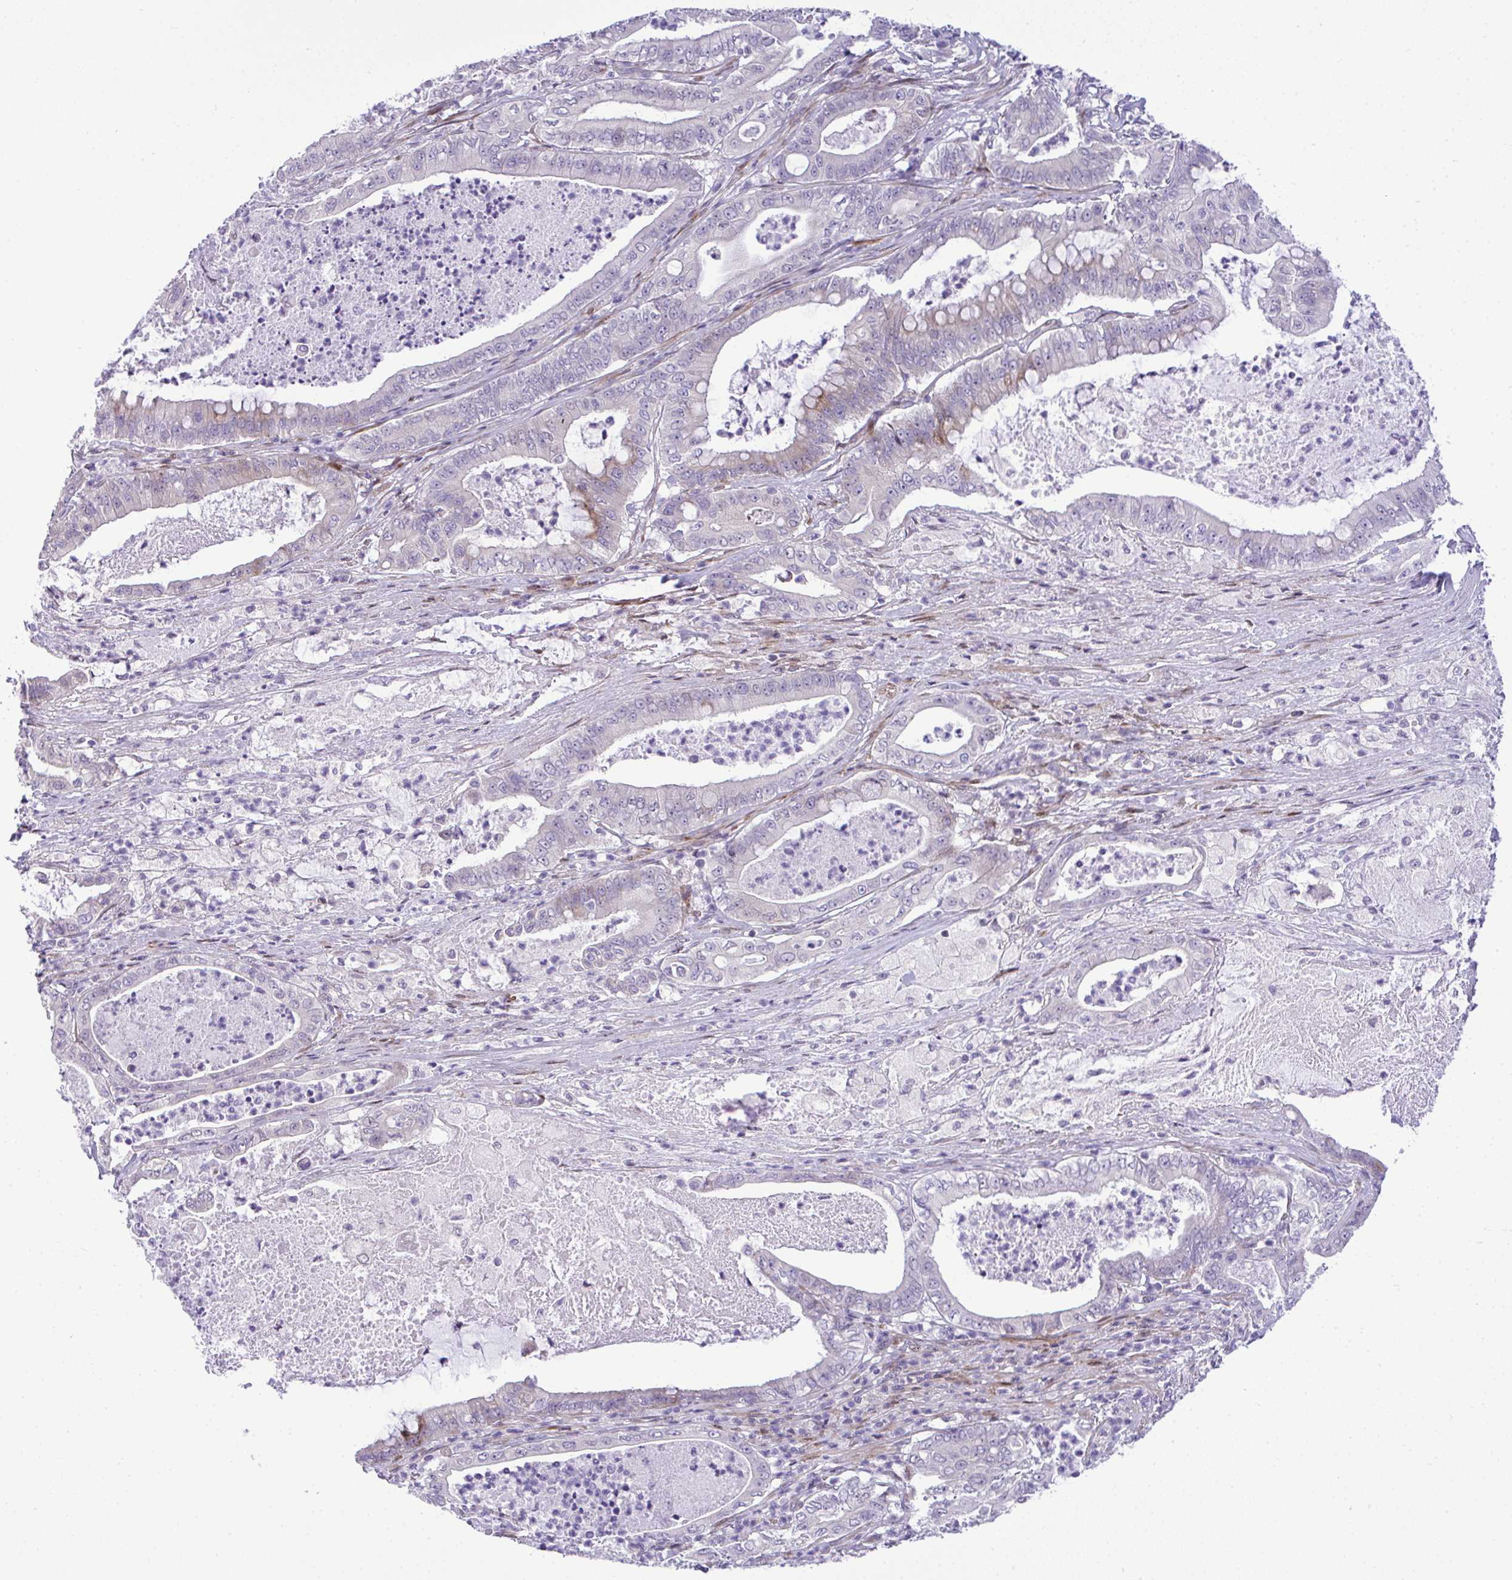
{"staining": {"intensity": "weak", "quantity": "<25%", "location": "cytoplasmic/membranous"}, "tissue": "pancreatic cancer", "cell_type": "Tumor cells", "image_type": "cancer", "snomed": [{"axis": "morphology", "description": "Adenocarcinoma, NOS"}, {"axis": "topography", "description": "Pancreas"}], "caption": "Tumor cells show no significant protein staining in adenocarcinoma (pancreatic).", "gene": "CASTOR2", "patient": {"sex": "male", "age": 71}}